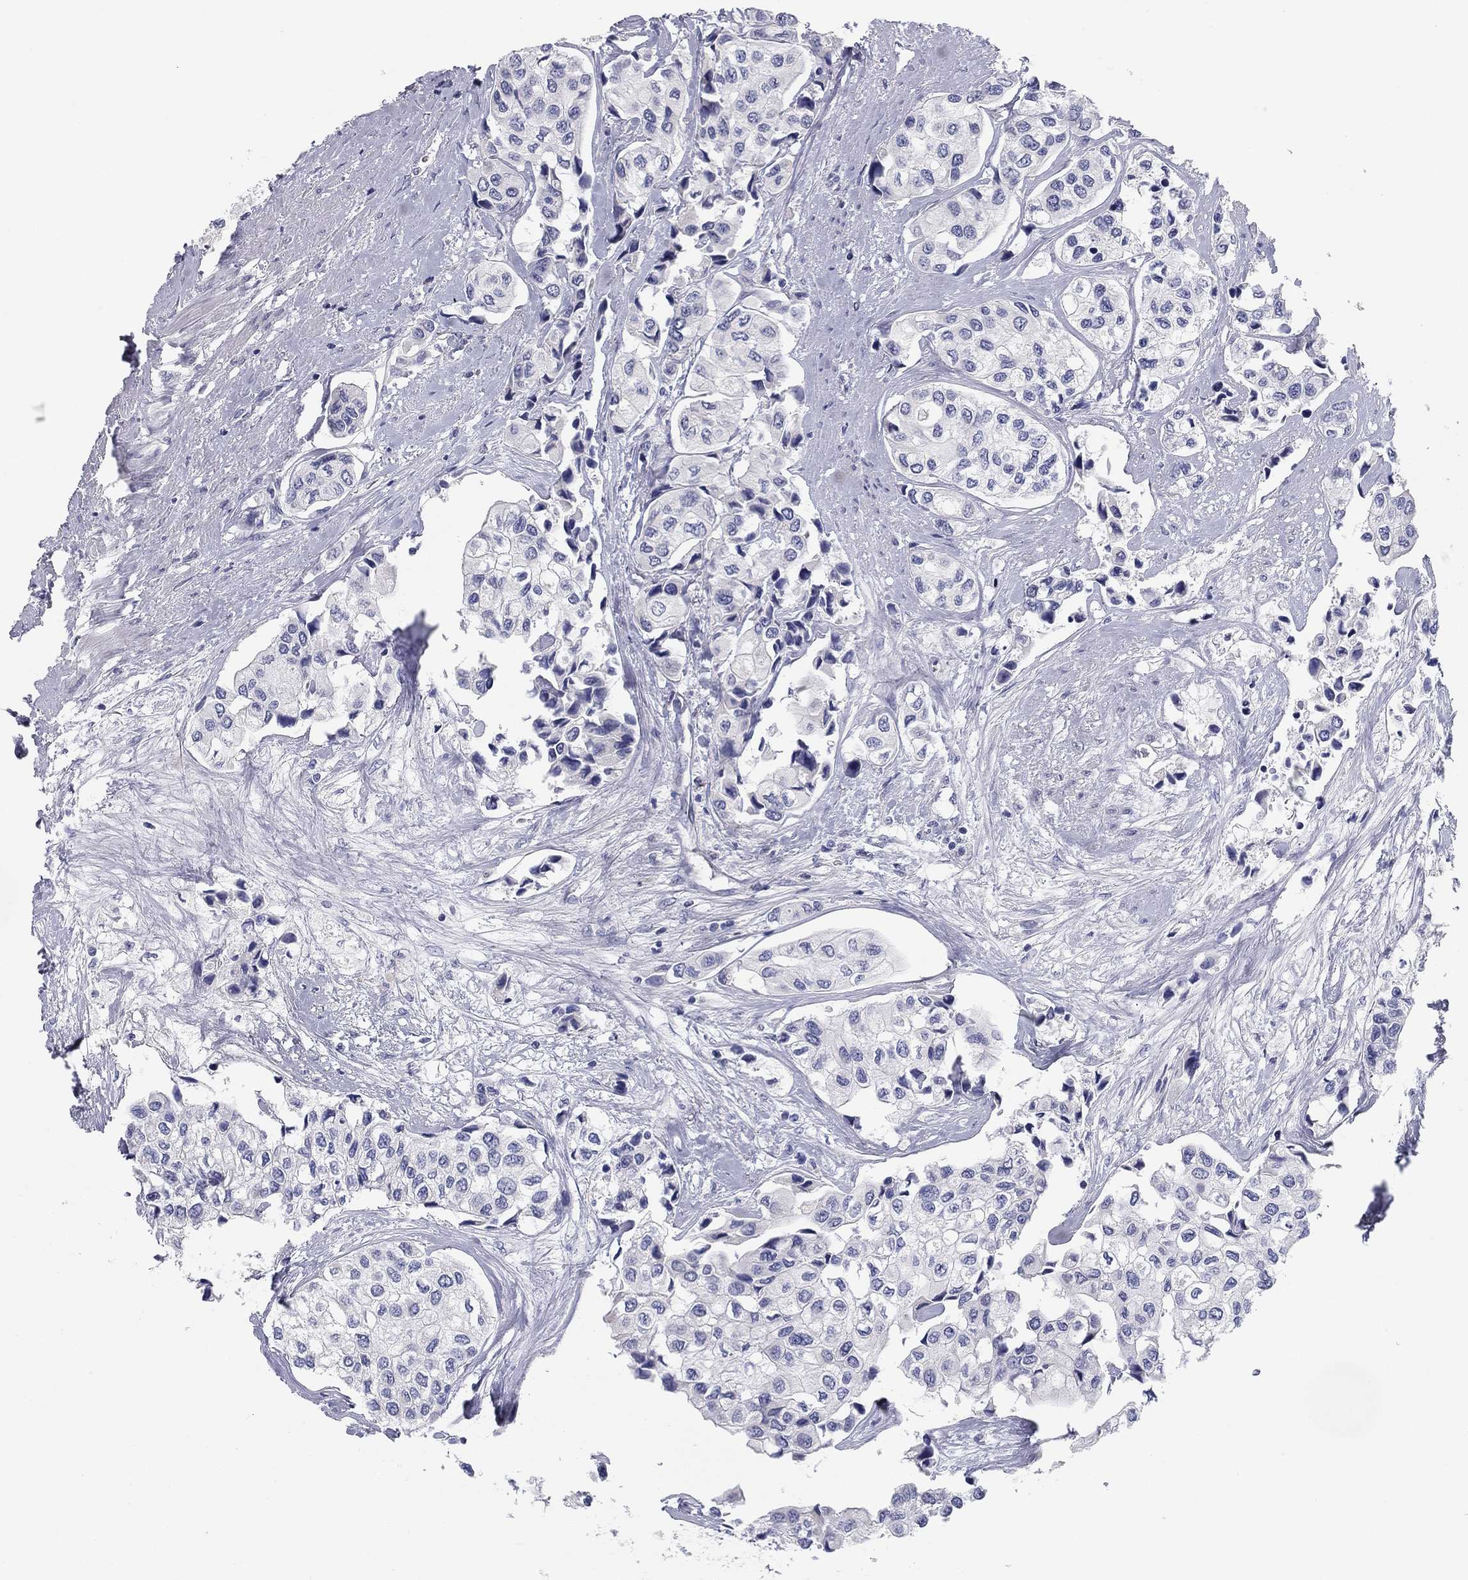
{"staining": {"intensity": "negative", "quantity": "none", "location": "none"}, "tissue": "urothelial cancer", "cell_type": "Tumor cells", "image_type": "cancer", "snomed": [{"axis": "morphology", "description": "Urothelial carcinoma, High grade"}, {"axis": "topography", "description": "Urinary bladder"}], "caption": "Tumor cells show no significant protein expression in high-grade urothelial carcinoma.", "gene": "SEPTIN3", "patient": {"sex": "male", "age": 73}}